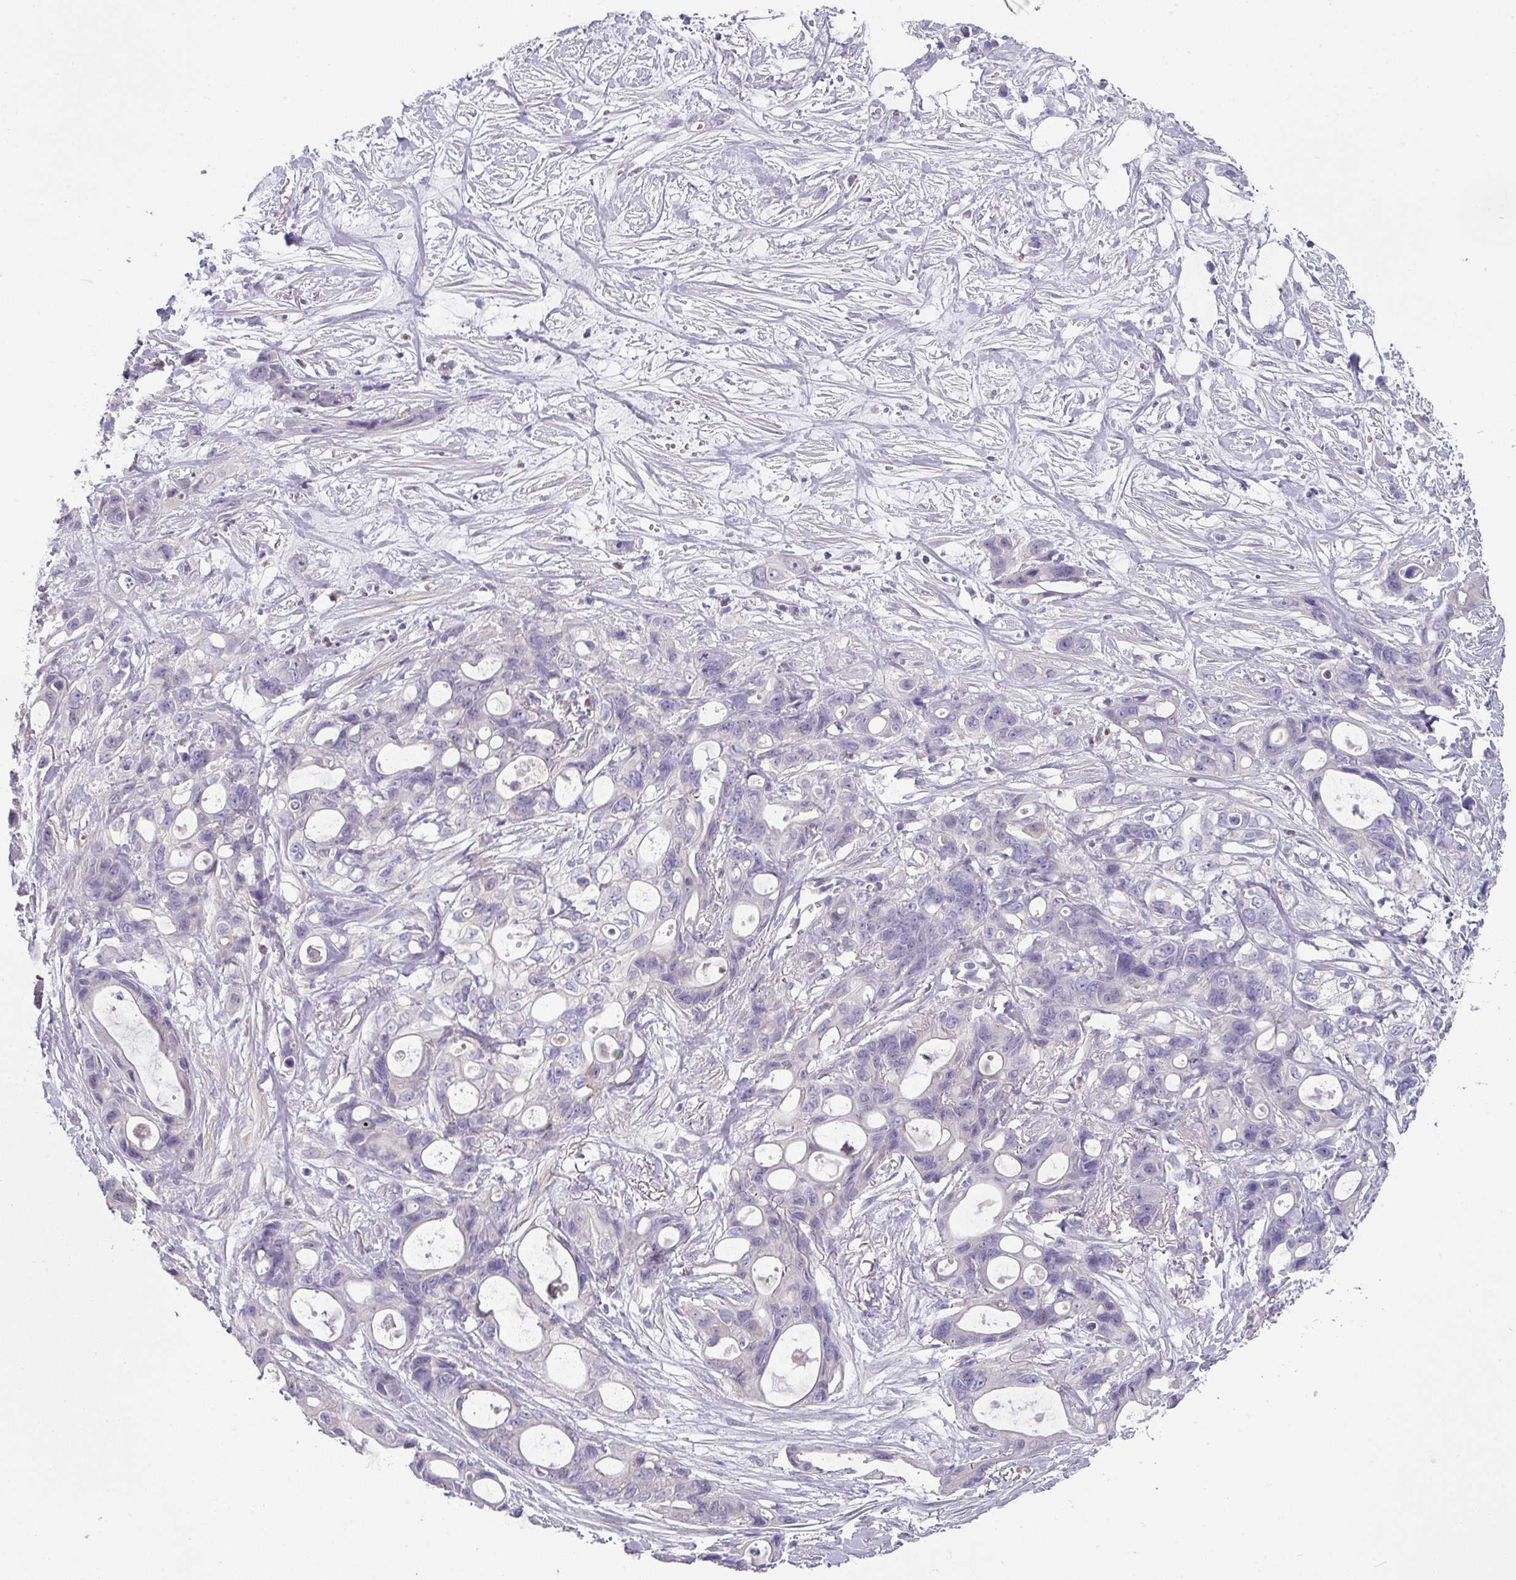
{"staining": {"intensity": "negative", "quantity": "none", "location": "none"}, "tissue": "ovarian cancer", "cell_type": "Tumor cells", "image_type": "cancer", "snomed": [{"axis": "morphology", "description": "Cystadenocarcinoma, mucinous, NOS"}, {"axis": "topography", "description": "Ovary"}], "caption": "Histopathology image shows no significant protein staining in tumor cells of ovarian mucinous cystadenocarcinoma.", "gene": "BTLA", "patient": {"sex": "female", "age": 70}}